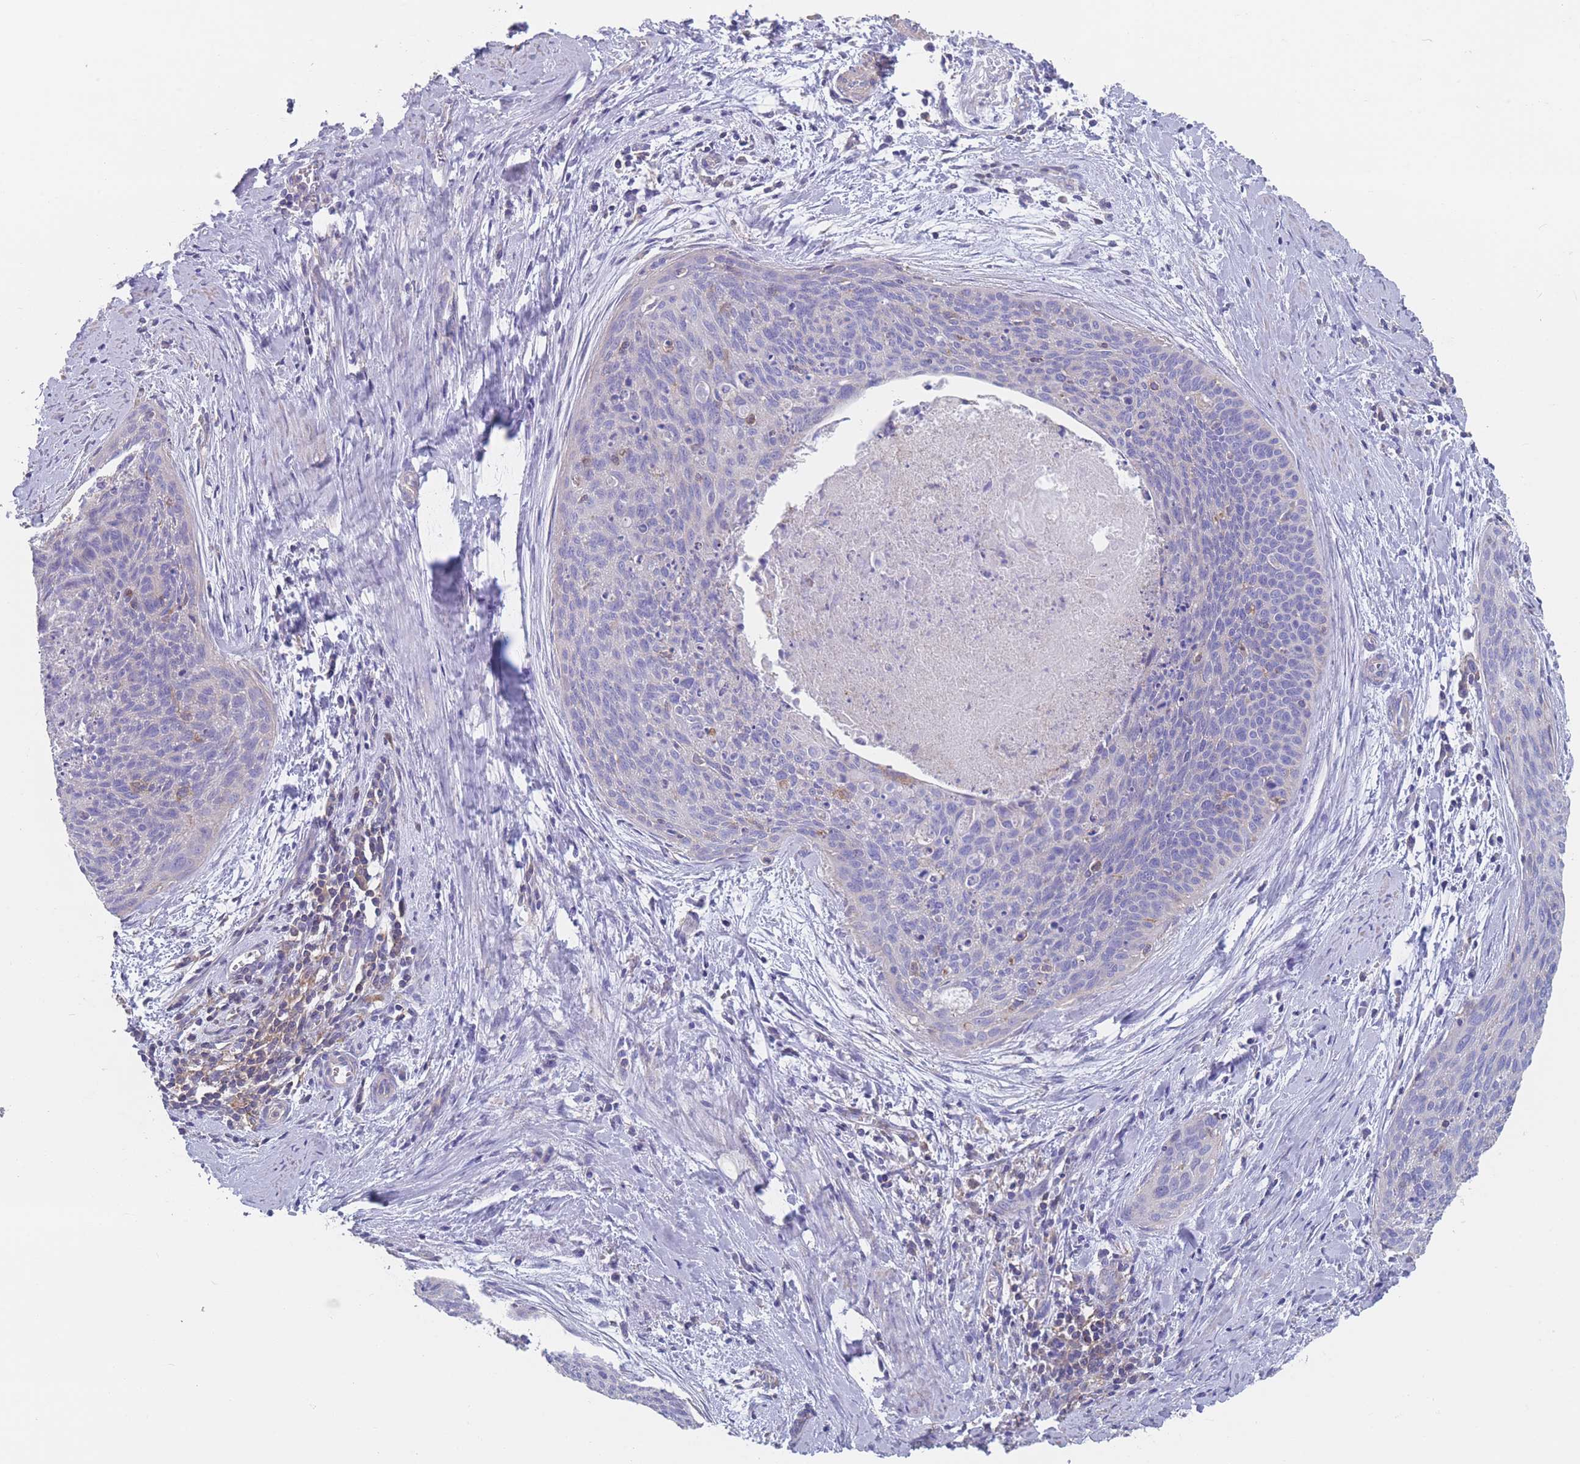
{"staining": {"intensity": "negative", "quantity": "none", "location": "none"}, "tissue": "cervical cancer", "cell_type": "Tumor cells", "image_type": "cancer", "snomed": [{"axis": "morphology", "description": "Squamous cell carcinoma, NOS"}, {"axis": "topography", "description": "Cervix"}], "caption": "Tumor cells show no significant expression in cervical cancer. (Brightfield microscopy of DAB immunohistochemistry (IHC) at high magnification).", "gene": "ADH1A", "patient": {"sex": "female", "age": 55}}